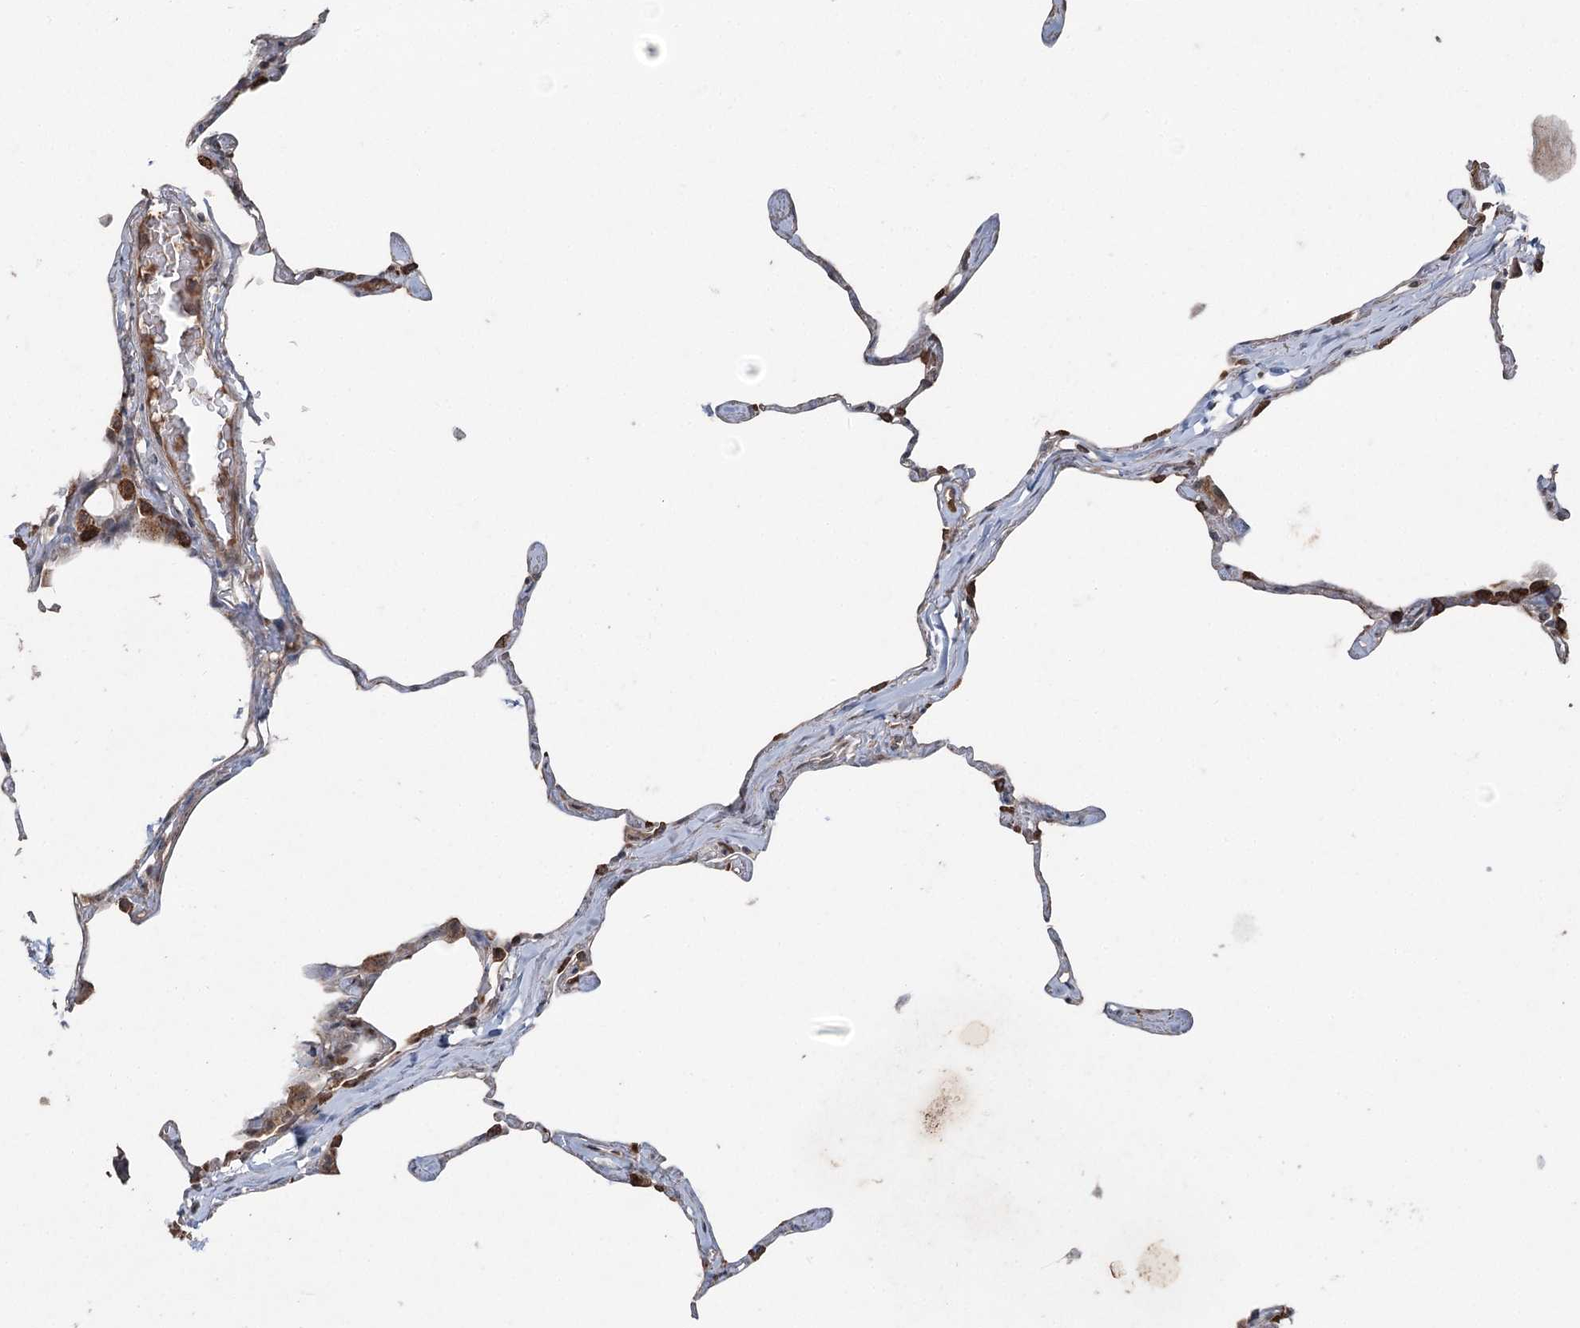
{"staining": {"intensity": "moderate", "quantity": "<25%", "location": "cytoplasmic/membranous"}, "tissue": "lung", "cell_type": "Alveolar cells", "image_type": "normal", "snomed": [{"axis": "morphology", "description": "Normal tissue, NOS"}, {"axis": "topography", "description": "Lung"}], "caption": "An immunohistochemistry (IHC) micrograph of unremarkable tissue is shown. Protein staining in brown highlights moderate cytoplasmic/membranous positivity in lung within alveolar cells.", "gene": "MAPK8IP2", "patient": {"sex": "male", "age": 65}}